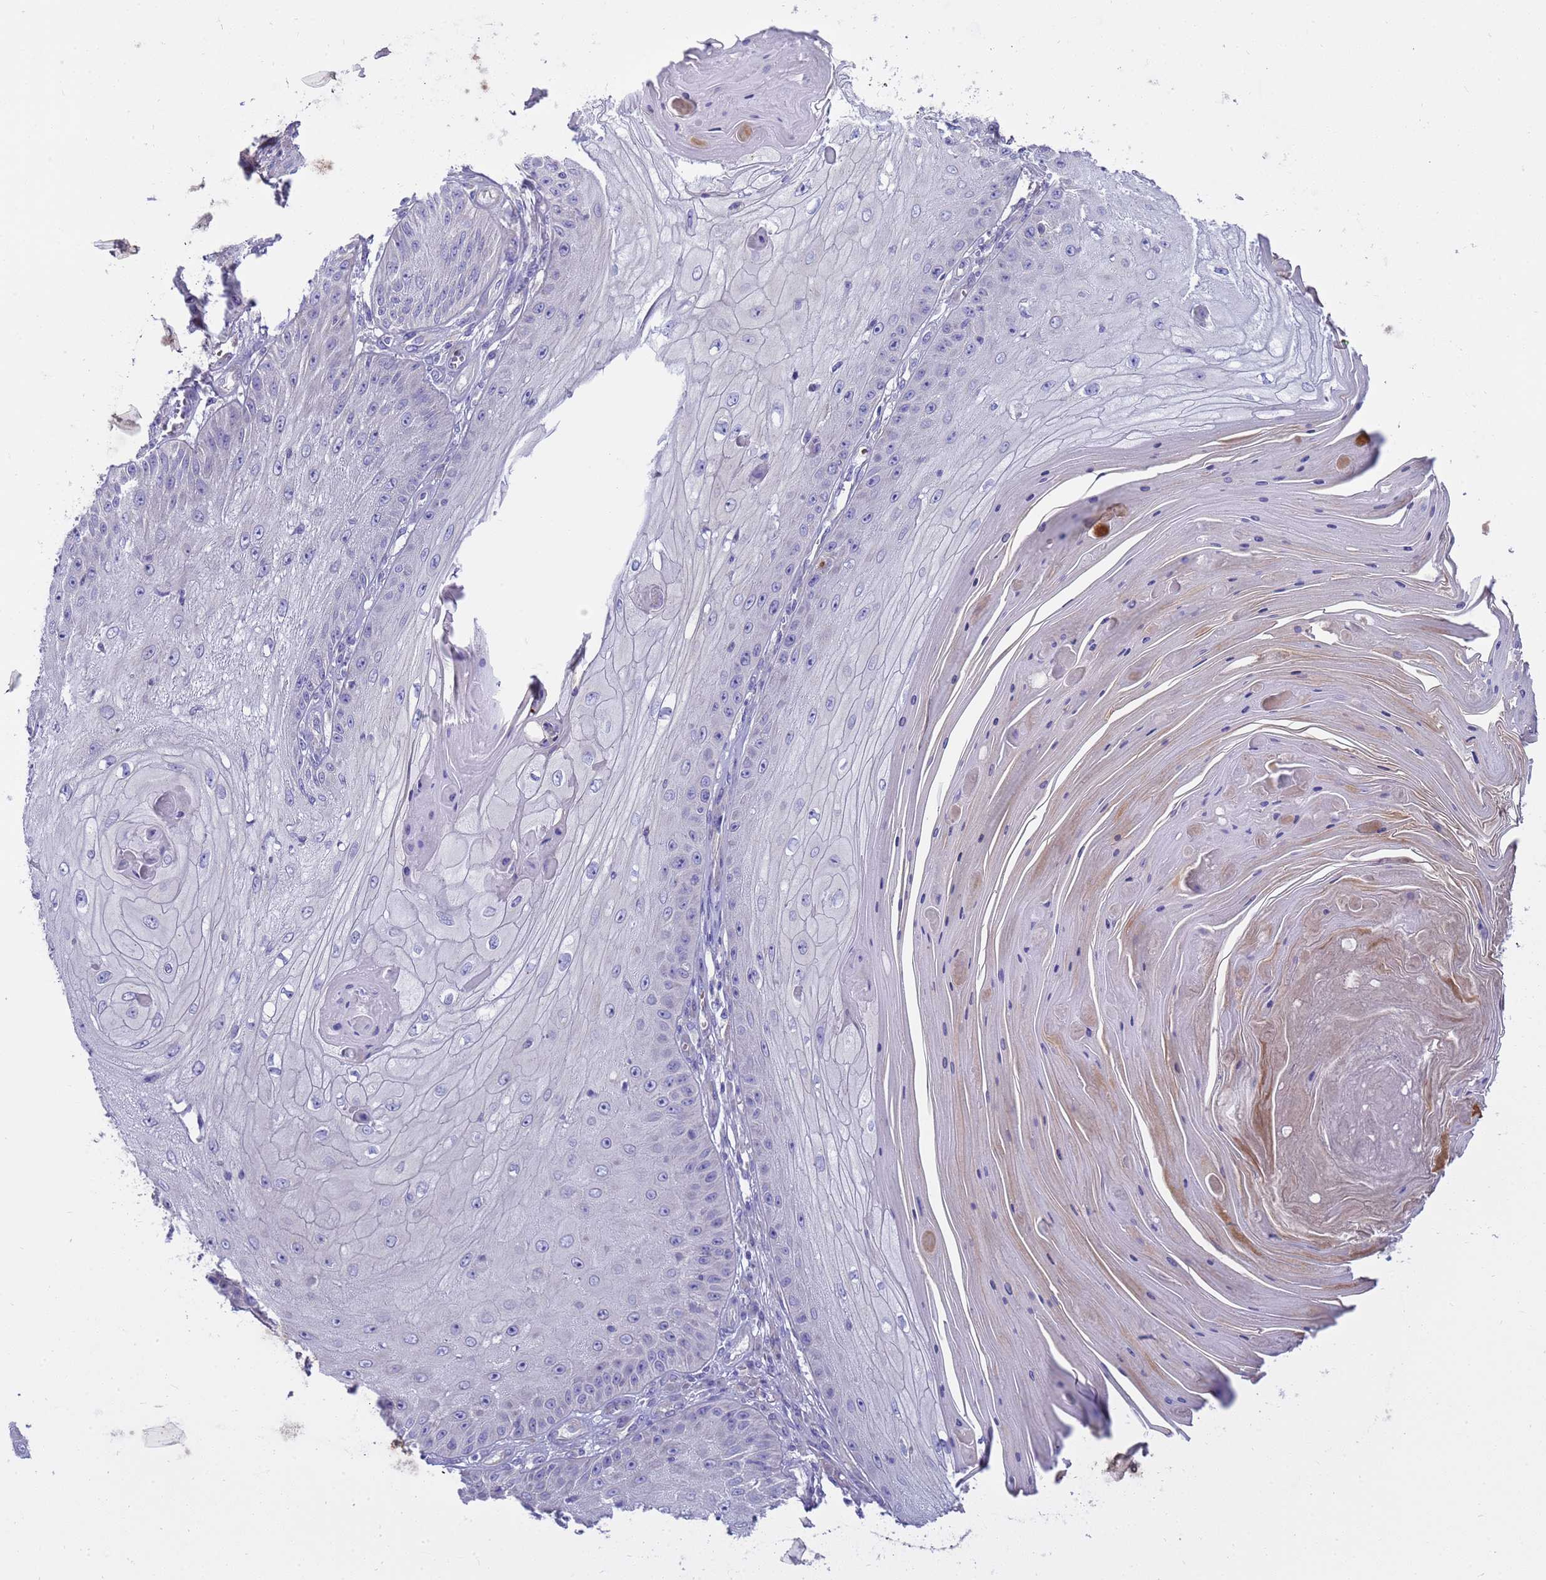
{"staining": {"intensity": "negative", "quantity": "none", "location": "none"}, "tissue": "skin cancer", "cell_type": "Tumor cells", "image_type": "cancer", "snomed": [{"axis": "morphology", "description": "Squamous cell carcinoma, NOS"}, {"axis": "topography", "description": "Skin"}], "caption": "High magnification brightfield microscopy of skin squamous cell carcinoma stained with DAB (brown) and counterstained with hematoxylin (blue): tumor cells show no significant expression.", "gene": "RIPPLY2", "patient": {"sex": "male", "age": 70}}